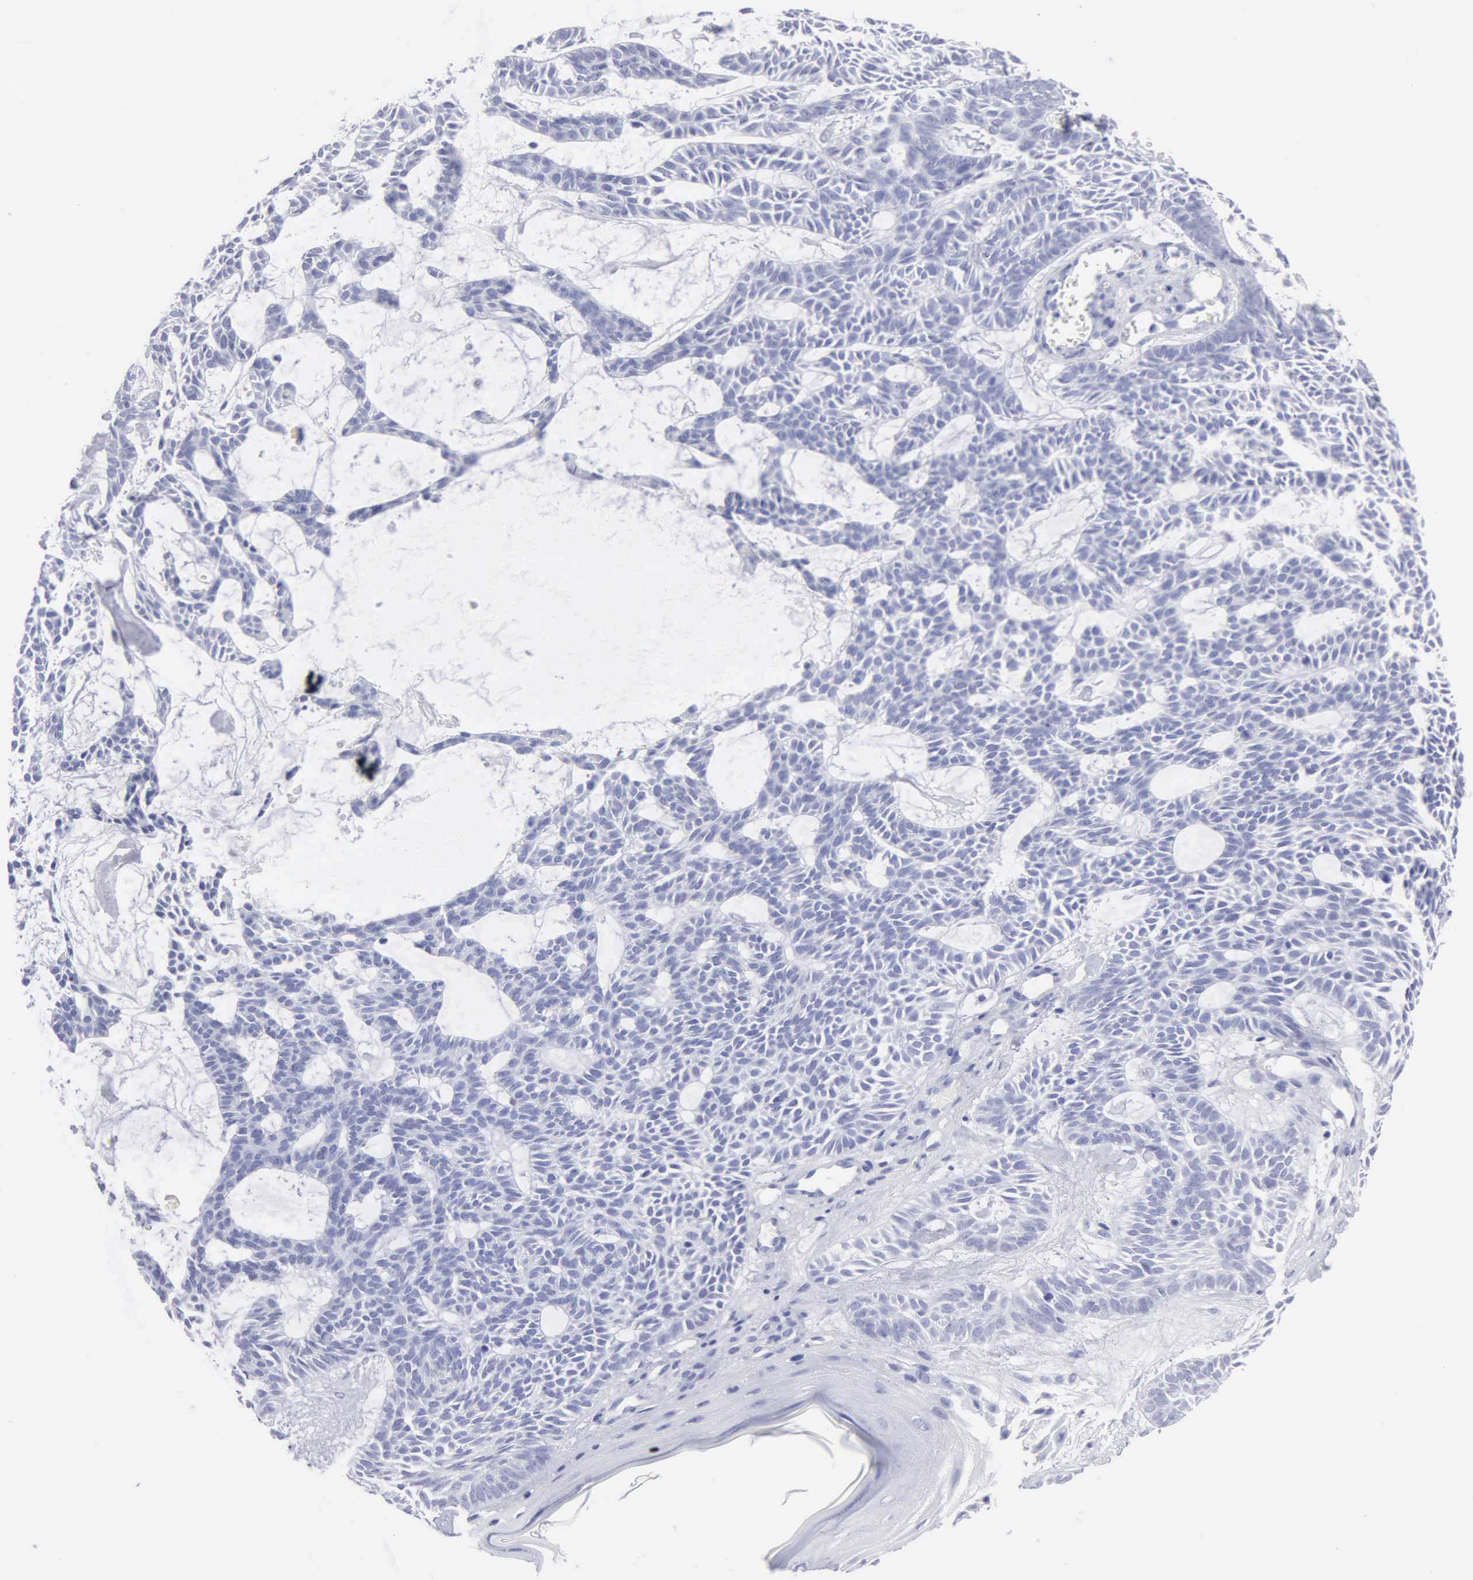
{"staining": {"intensity": "negative", "quantity": "none", "location": "none"}, "tissue": "skin cancer", "cell_type": "Tumor cells", "image_type": "cancer", "snomed": [{"axis": "morphology", "description": "Basal cell carcinoma"}, {"axis": "topography", "description": "Skin"}], "caption": "The histopathology image demonstrates no staining of tumor cells in skin cancer.", "gene": "CYP19A1", "patient": {"sex": "male", "age": 75}}